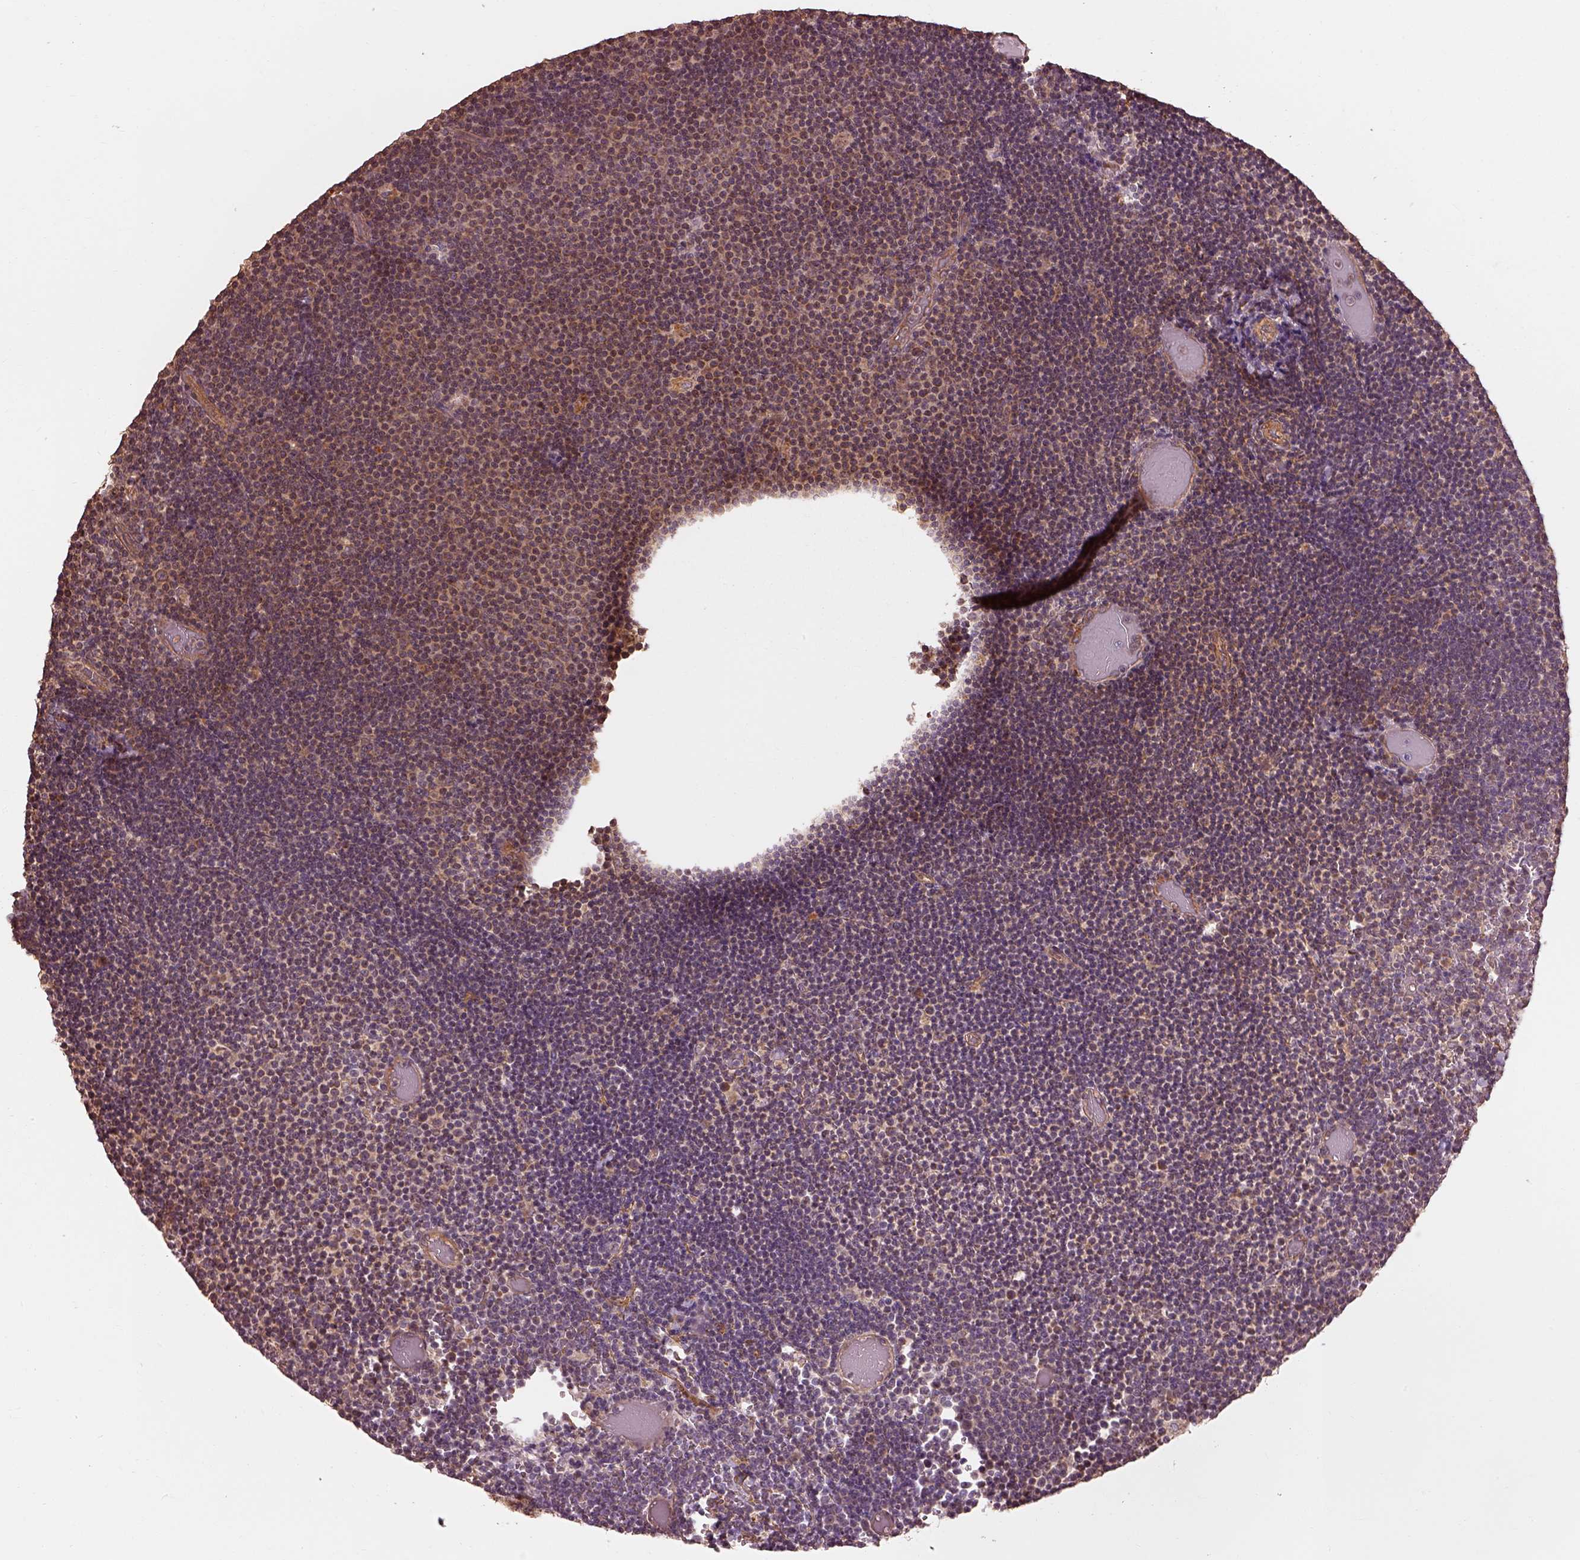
{"staining": {"intensity": "weak", "quantity": "<25%", "location": "cytoplasmic/membranous"}, "tissue": "lymphoma", "cell_type": "Tumor cells", "image_type": "cancer", "snomed": [{"axis": "morphology", "description": "Malignant lymphoma, non-Hodgkin's type, Low grade"}, {"axis": "topography", "description": "Brain"}], "caption": "Lymphoma stained for a protein using immunohistochemistry (IHC) reveals no staining tumor cells.", "gene": "METTL4", "patient": {"sex": "female", "age": 66}}